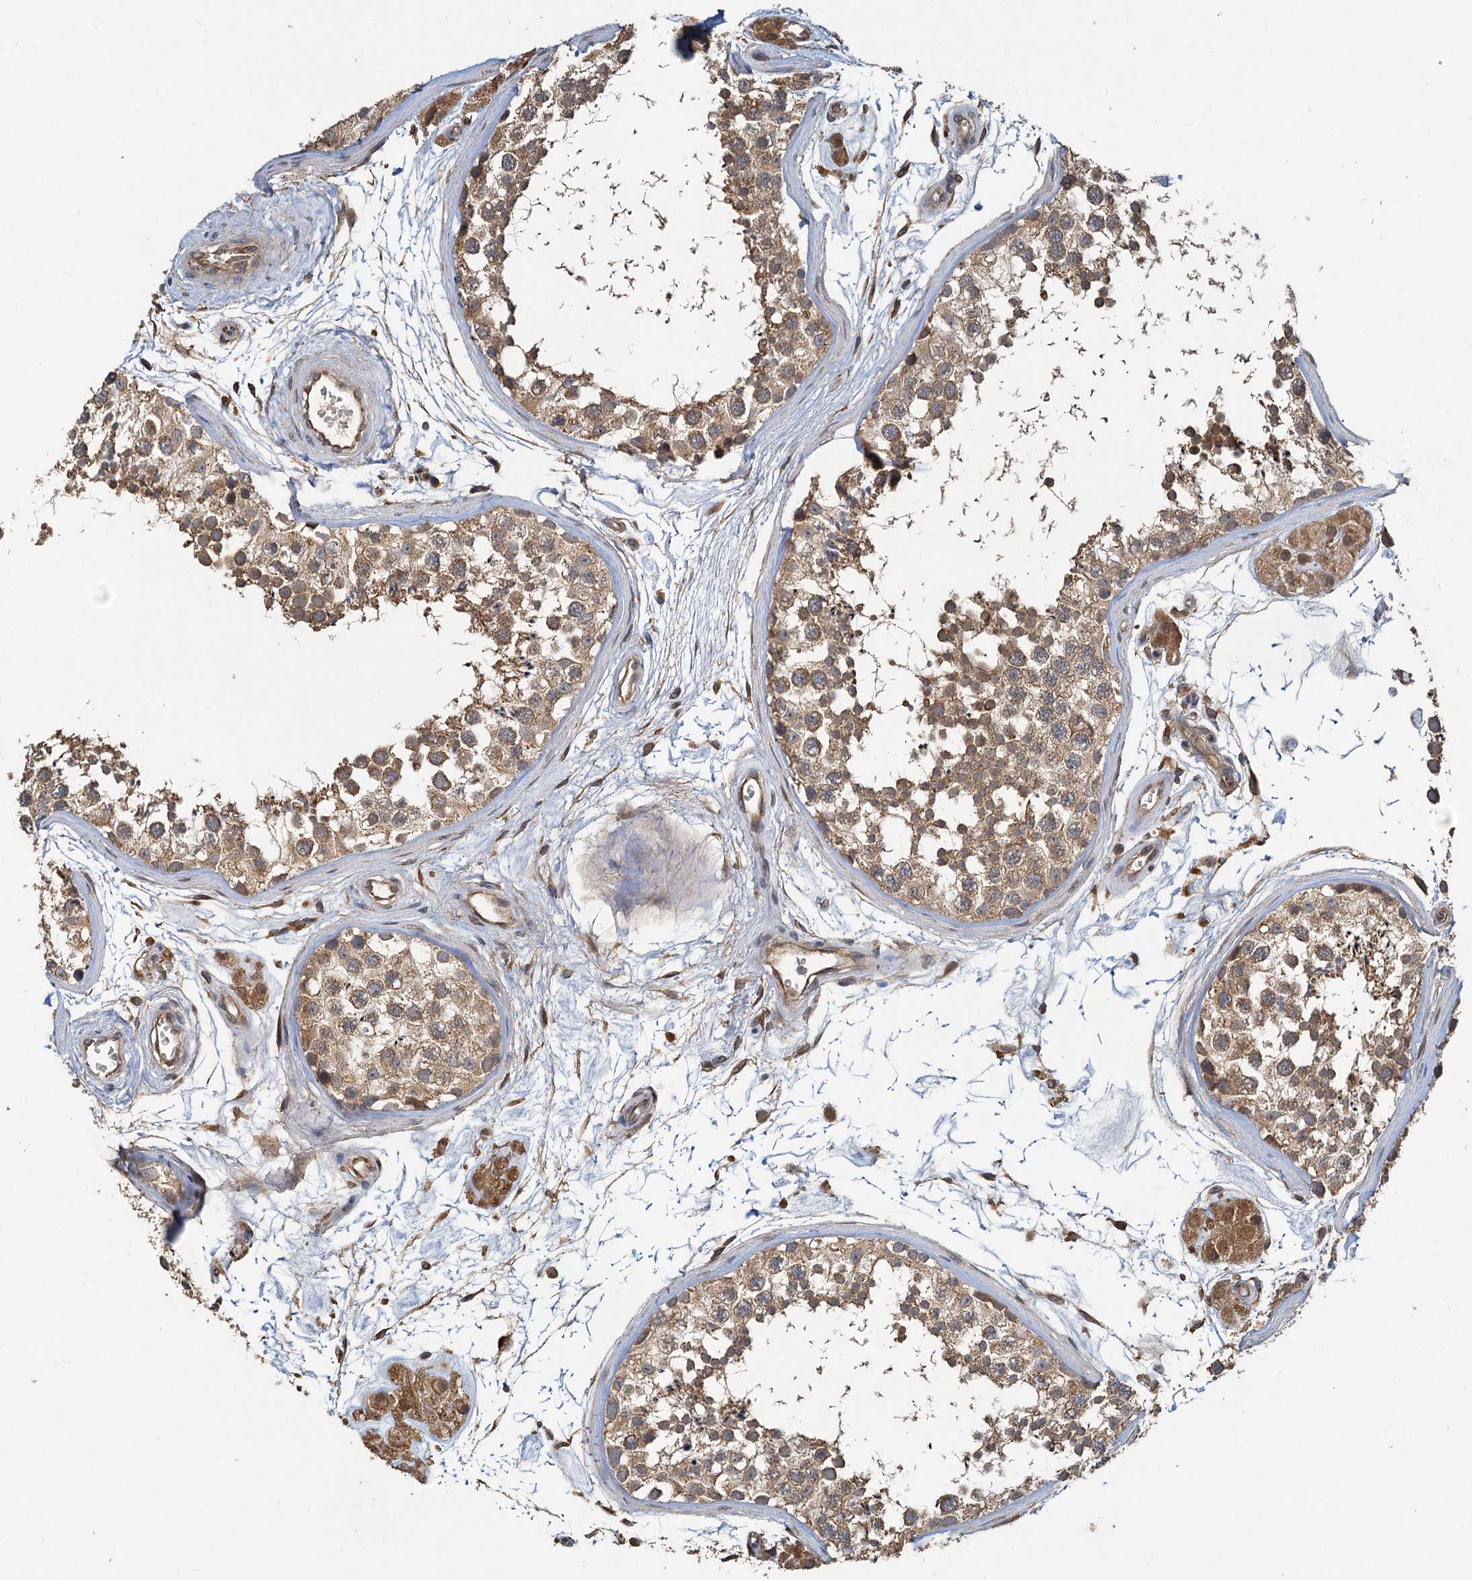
{"staining": {"intensity": "moderate", "quantity": ">75%", "location": "cytoplasmic/membranous"}, "tissue": "testis", "cell_type": "Cells in seminiferous ducts", "image_type": "normal", "snomed": [{"axis": "morphology", "description": "Normal tissue, NOS"}, {"axis": "topography", "description": "Testis"}], "caption": "IHC image of benign testis: testis stained using IHC shows medium levels of moderate protein expression localized specifically in the cytoplasmic/membranous of cells in seminiferous ducts, appearing as a cytoplasmic/membranous brown color.", "gene": "HYI", "patient": {"sex": "male", "age": 56}}